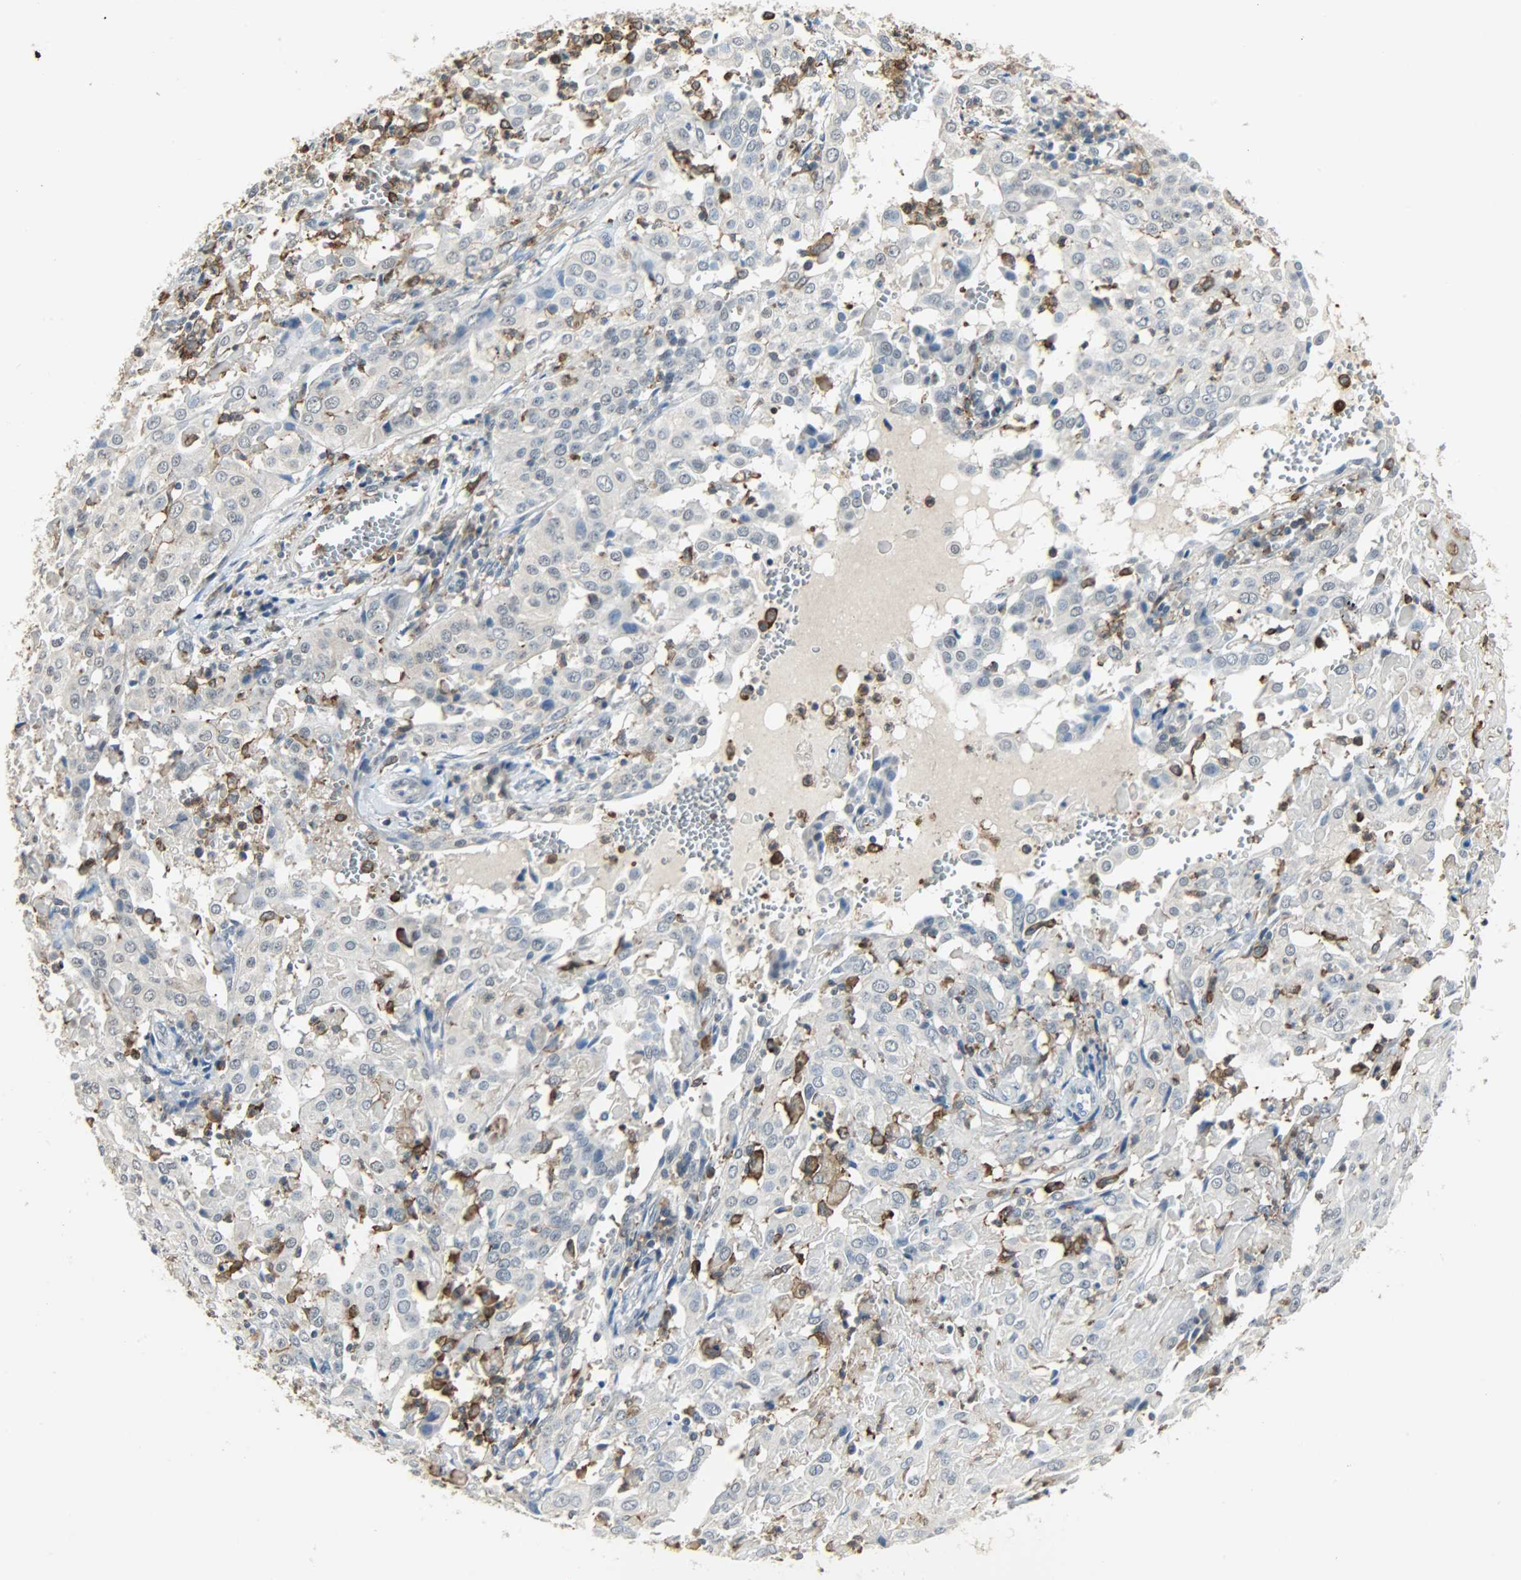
{"staining": {"intensity": "negative", "quantity": "none", "location": "none"}, "tissue": "cervical cancer", "cell_type": "Tumor cells", "image_type": "cancer", "snomed": [{"axis": "morphology", "description": "Squamous cell carcinoma, NOS"}, {"axis": "topography", "description": "Cervix"}], "caption": "IHC photomicrograph of cervical squamous cell carcinoma stained for a protein (brown), which demonstrates no expression in tumor cells. (Brightfield microscopy of DAB (3,3'-diaminobenzidine) IHC at high magnification).", "gene": "SKAP2", "patient": {"sex": "female", "age": 39}}